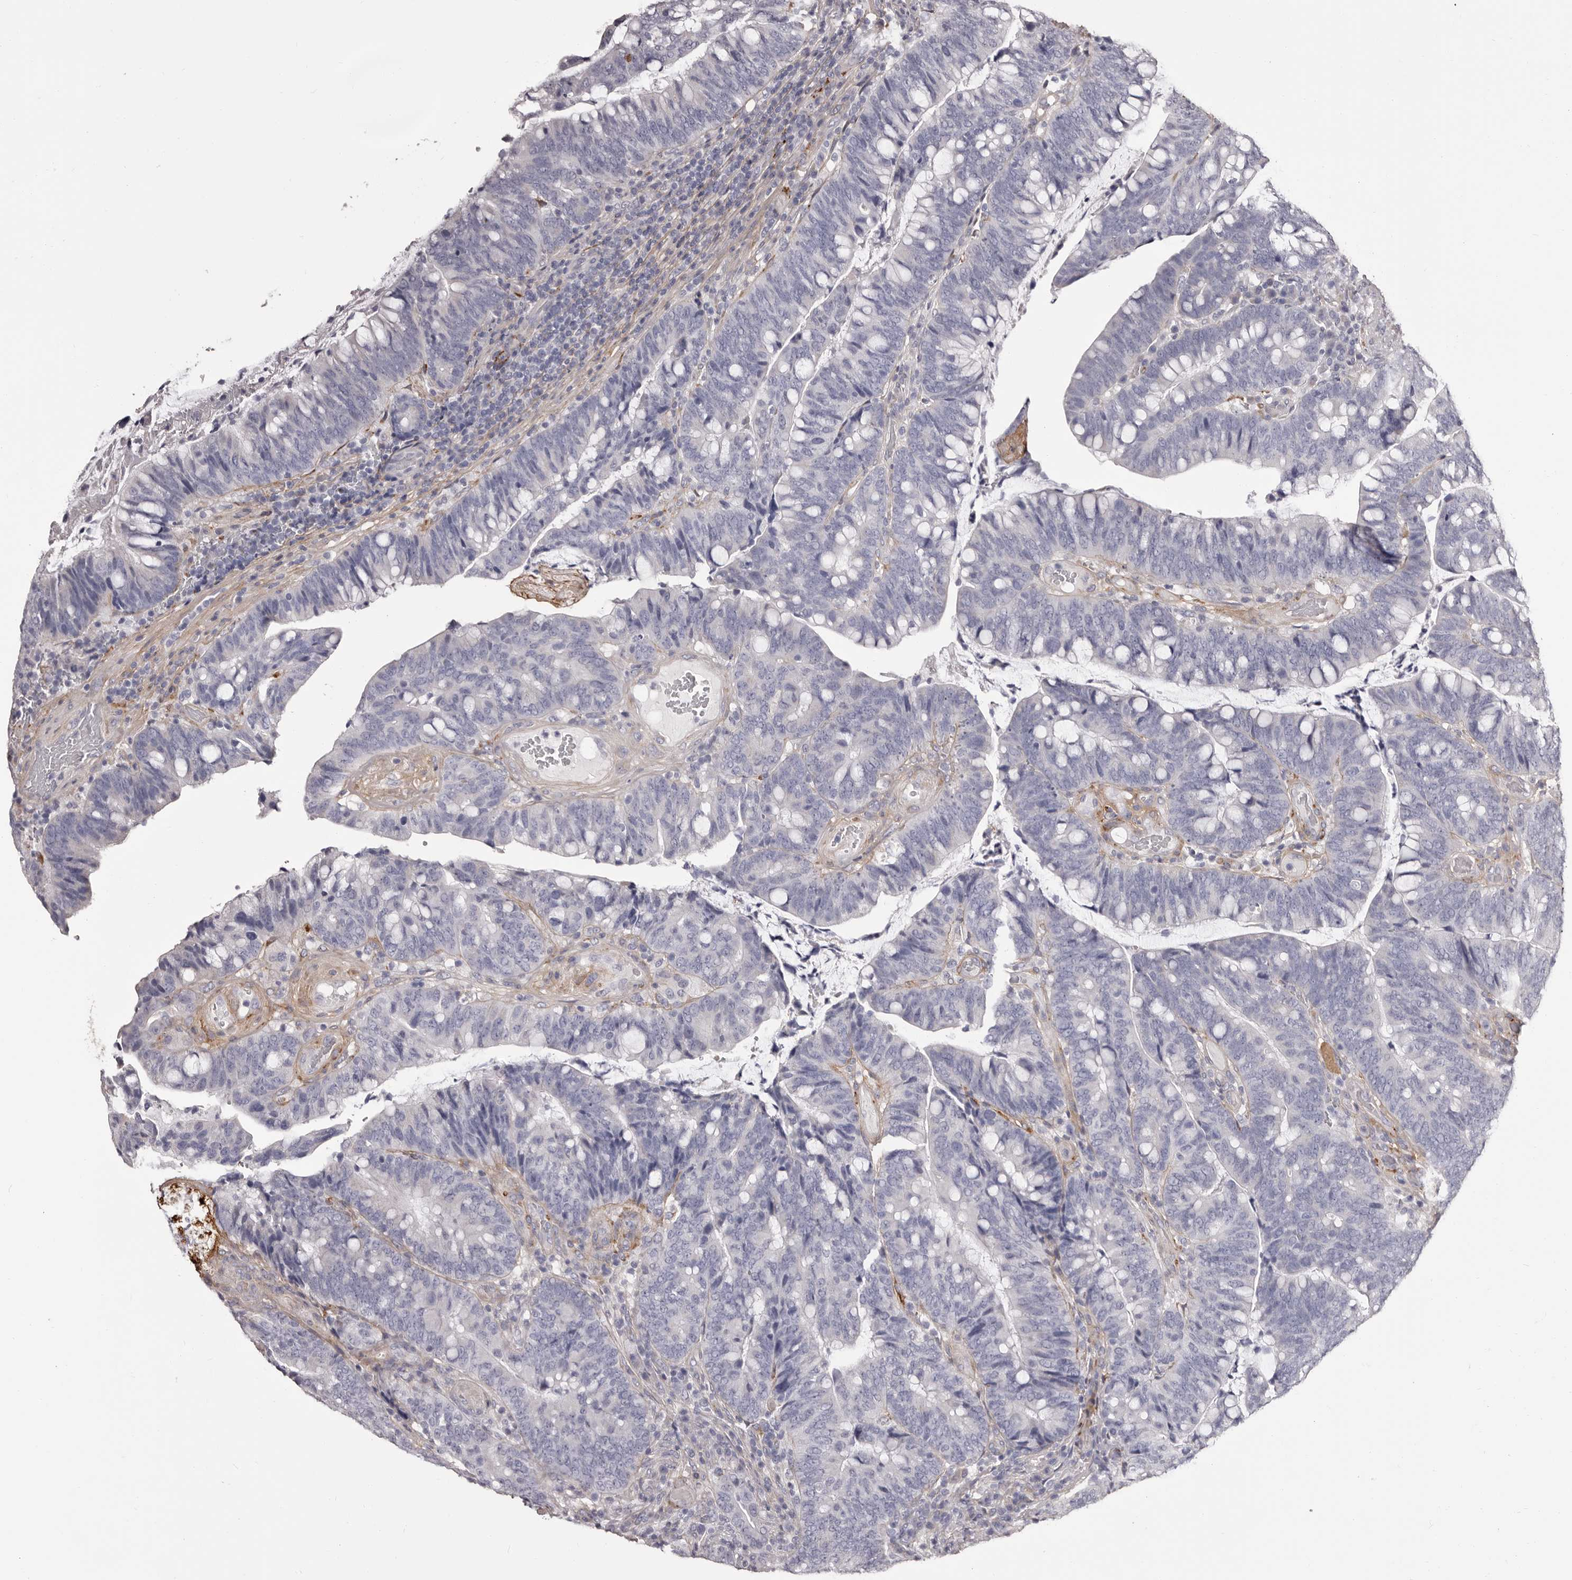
{"staining": {"intensity": "negative", "quantity": "none", "location": "none"}, "tissue": "colorectal cancer", "cell_type": "Tumor cells", "image_type": "cancer", "snomed": [{"axis": "morphology", "description": "Adenocarcinoma, NOS"}, {"axis": "topography", "description": "Colon"}], "caption": "Human colorectal cancer stained for a protein using immunohistochemistry (IHC) exhibits no positivity in tumor cells.", "gene": "COL6A1", "patient": {"sex": "female", "age": 66}}